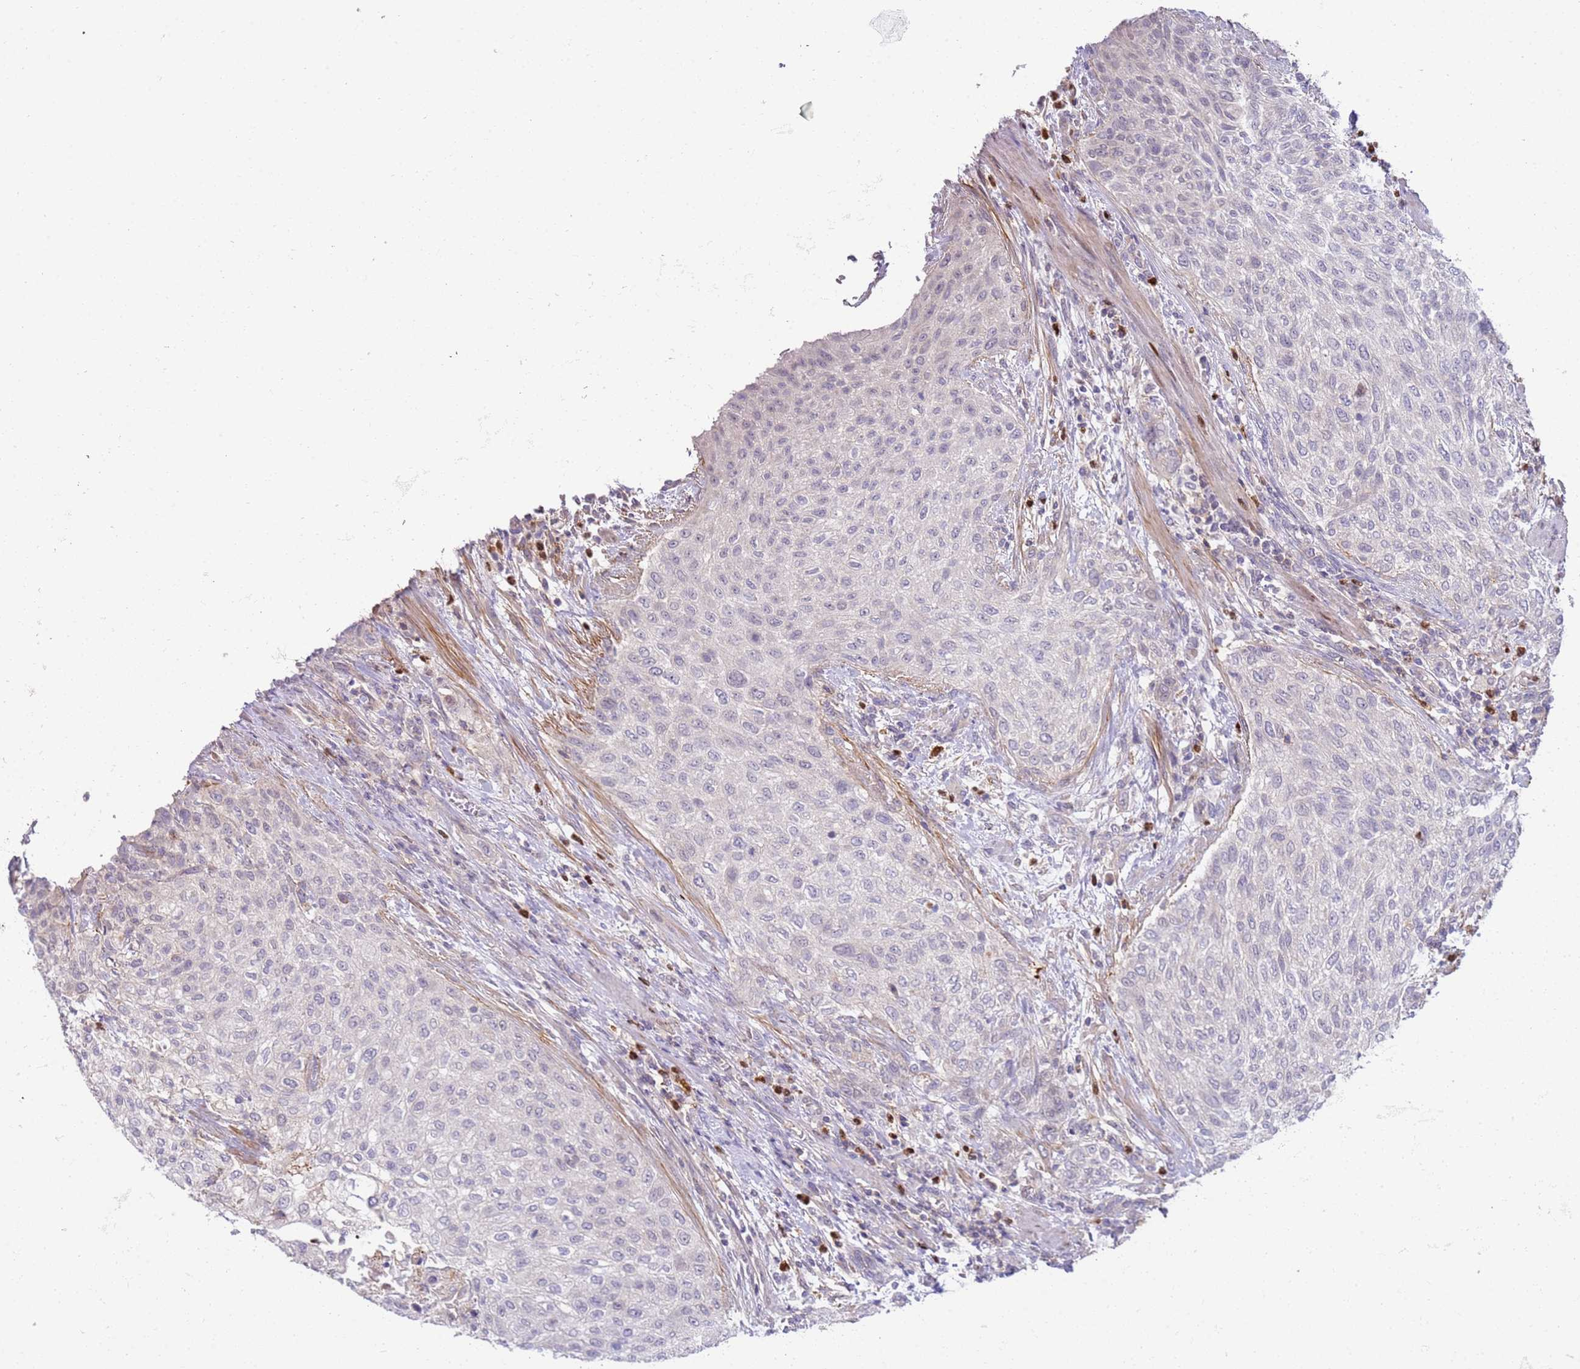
{"staining": {"intensity": "negative", "quantity": "none", "location": "none"}, "tissue": "urothelial cancer", "cell_type": "Tumor cells", "image_type": "cancer", "snomed": [{"axis": "morphology", "description": "Normal tissue, NOS"}, {"axis": "morphology", "description": "Urothelial carcinoma, NOS"}, {"axis": "topography", "description": "Urinary bladder"}, {"axis": "topography", "description": "Peripheral nerve tissue"}], "caption": "Tumor cells are negative for protein expression in human urothelial cancer.", "gene": "STK25", "patient": {"sex": "male", "age": 35}}